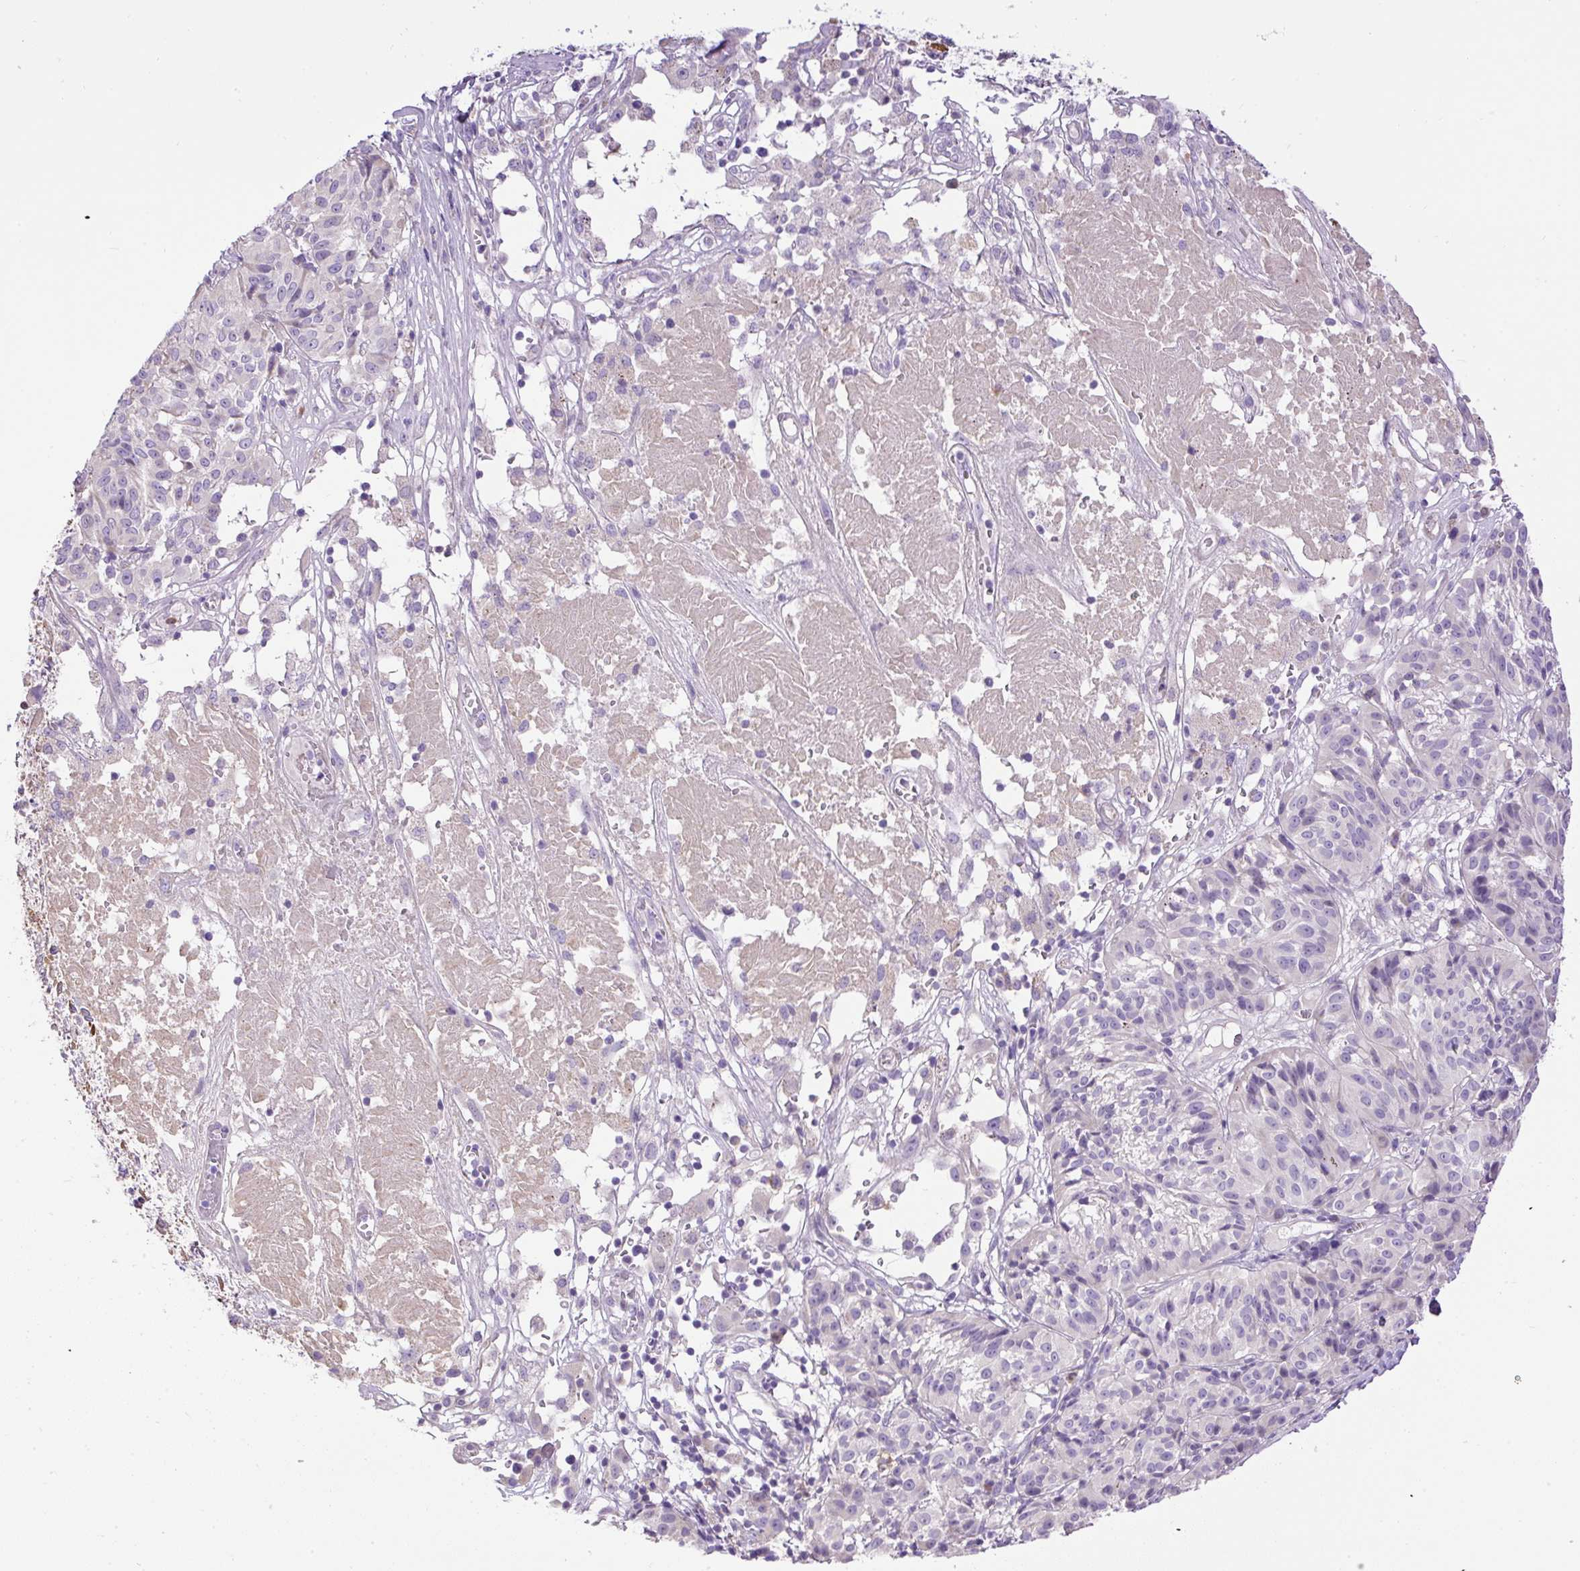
{"staining": {"intensity": "negative", "quantity": "none", "location": "none"}, "tissue": "melanoma", "cell_type": "Tumor cells", "image_type": "cancer", "snomed": [{"axis": "morphology", "description": "Malignant melanoma, NOS"}, {"axis": "topography", "description": "Skin"}], "caption": "Malignant melanoma stained for a protein using immunohistochemistry exhibits no expression tumor cells.", "gene": "CFAP47", "patient": {"sex": "female", "age": 72}}